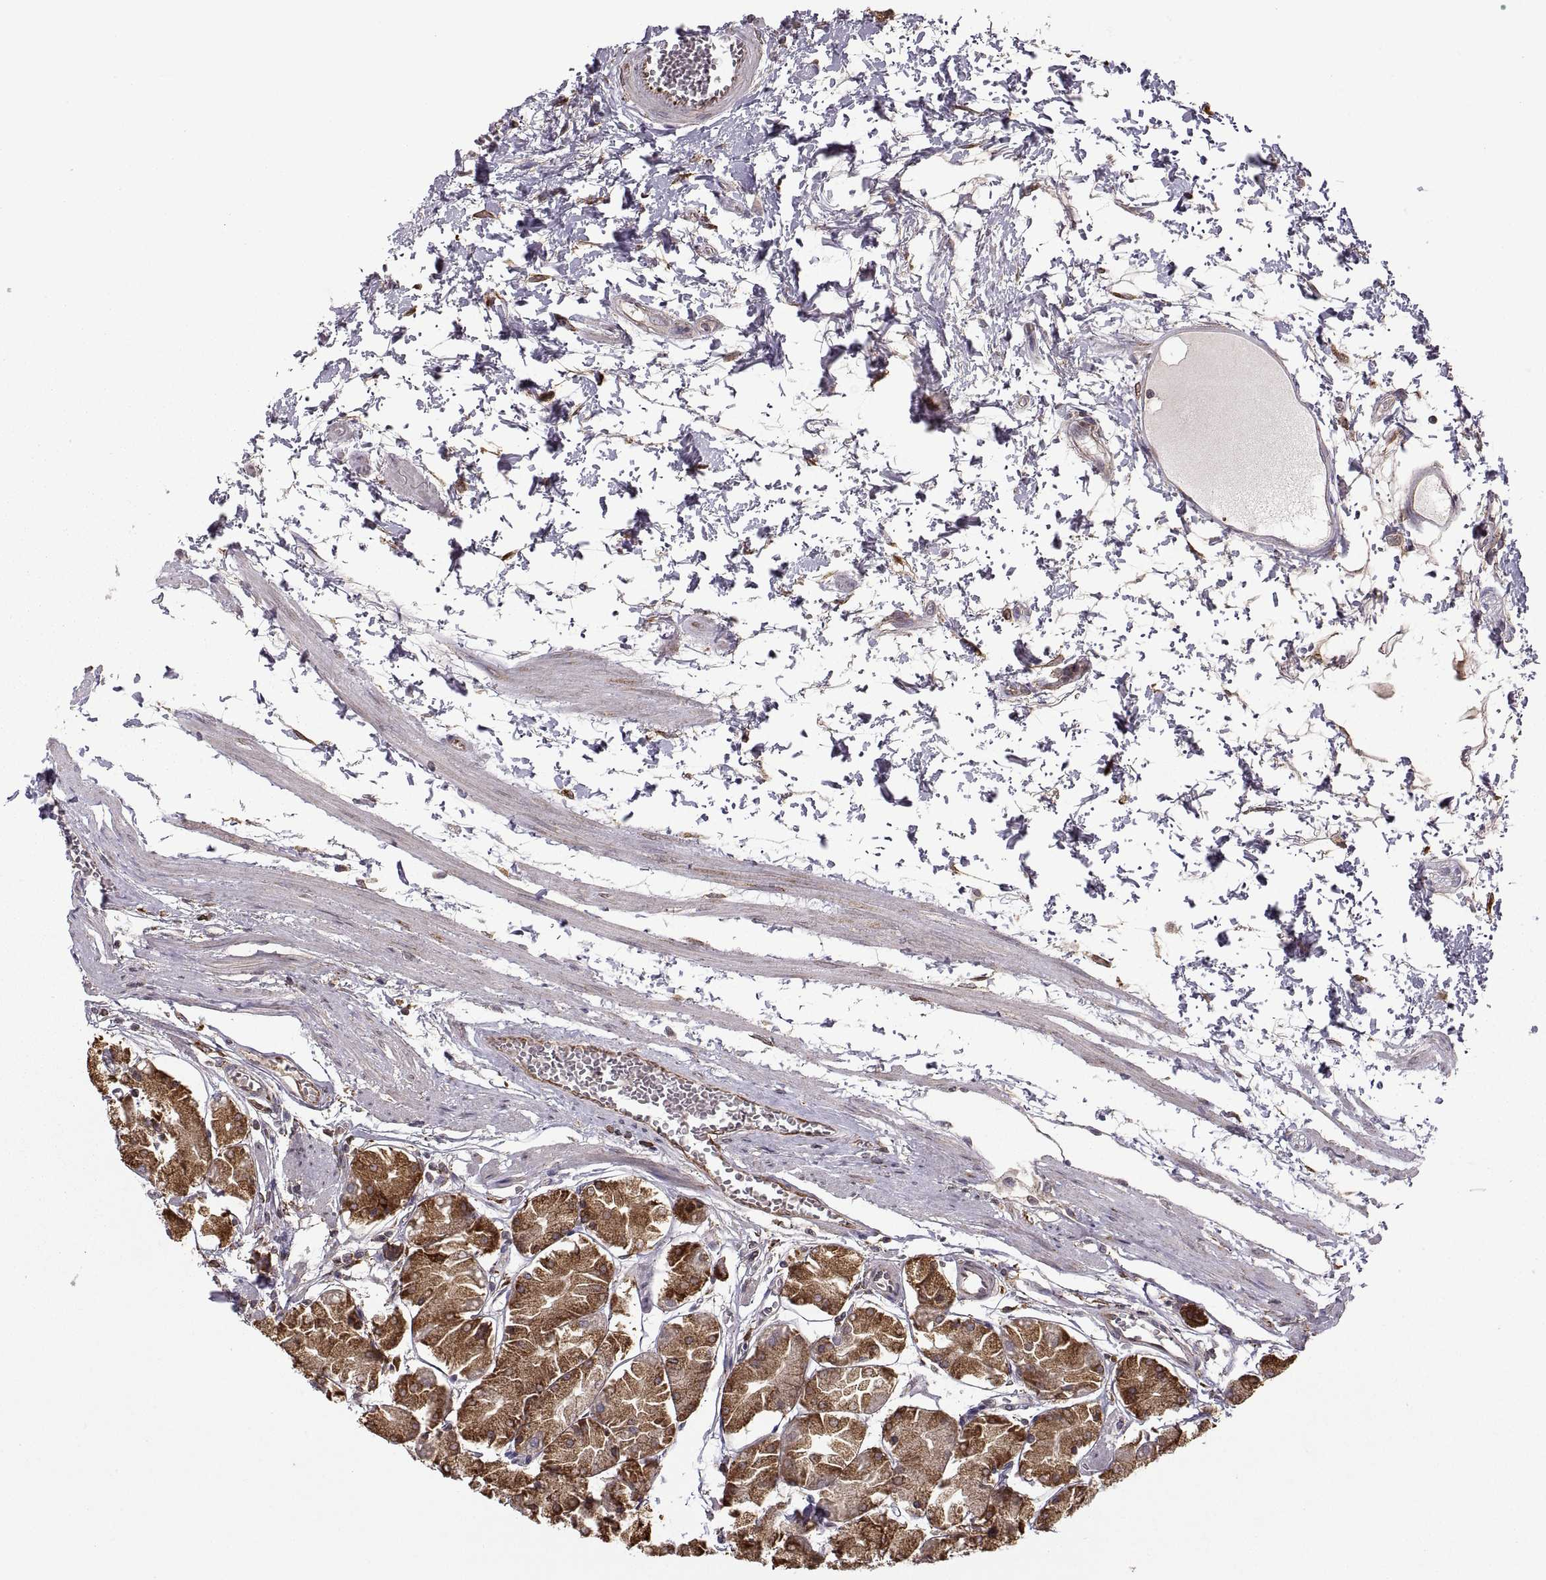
{"staining": {"intensity": "moderate", "quantity": "25%-75%", "location": "cytoplasmic/membranous"}, "tissue": "stomach", "cell_type": "Glandular cells", "image_type": "normal", "snomed": [{"axis": "morphology", "description": "Normal tissue, NOS"}, {"axis": "topography", "description": "Stomach, upper"}], "caption": "A histopathology image showing moderate cytoplasmic/membranous expression in approximately 25%-75% of glandular cells in benign stomach, as visualized by brown immunohistochemical staining.", "gene": "PDIA3", "patient": {"sex": "male", "age": 60}}